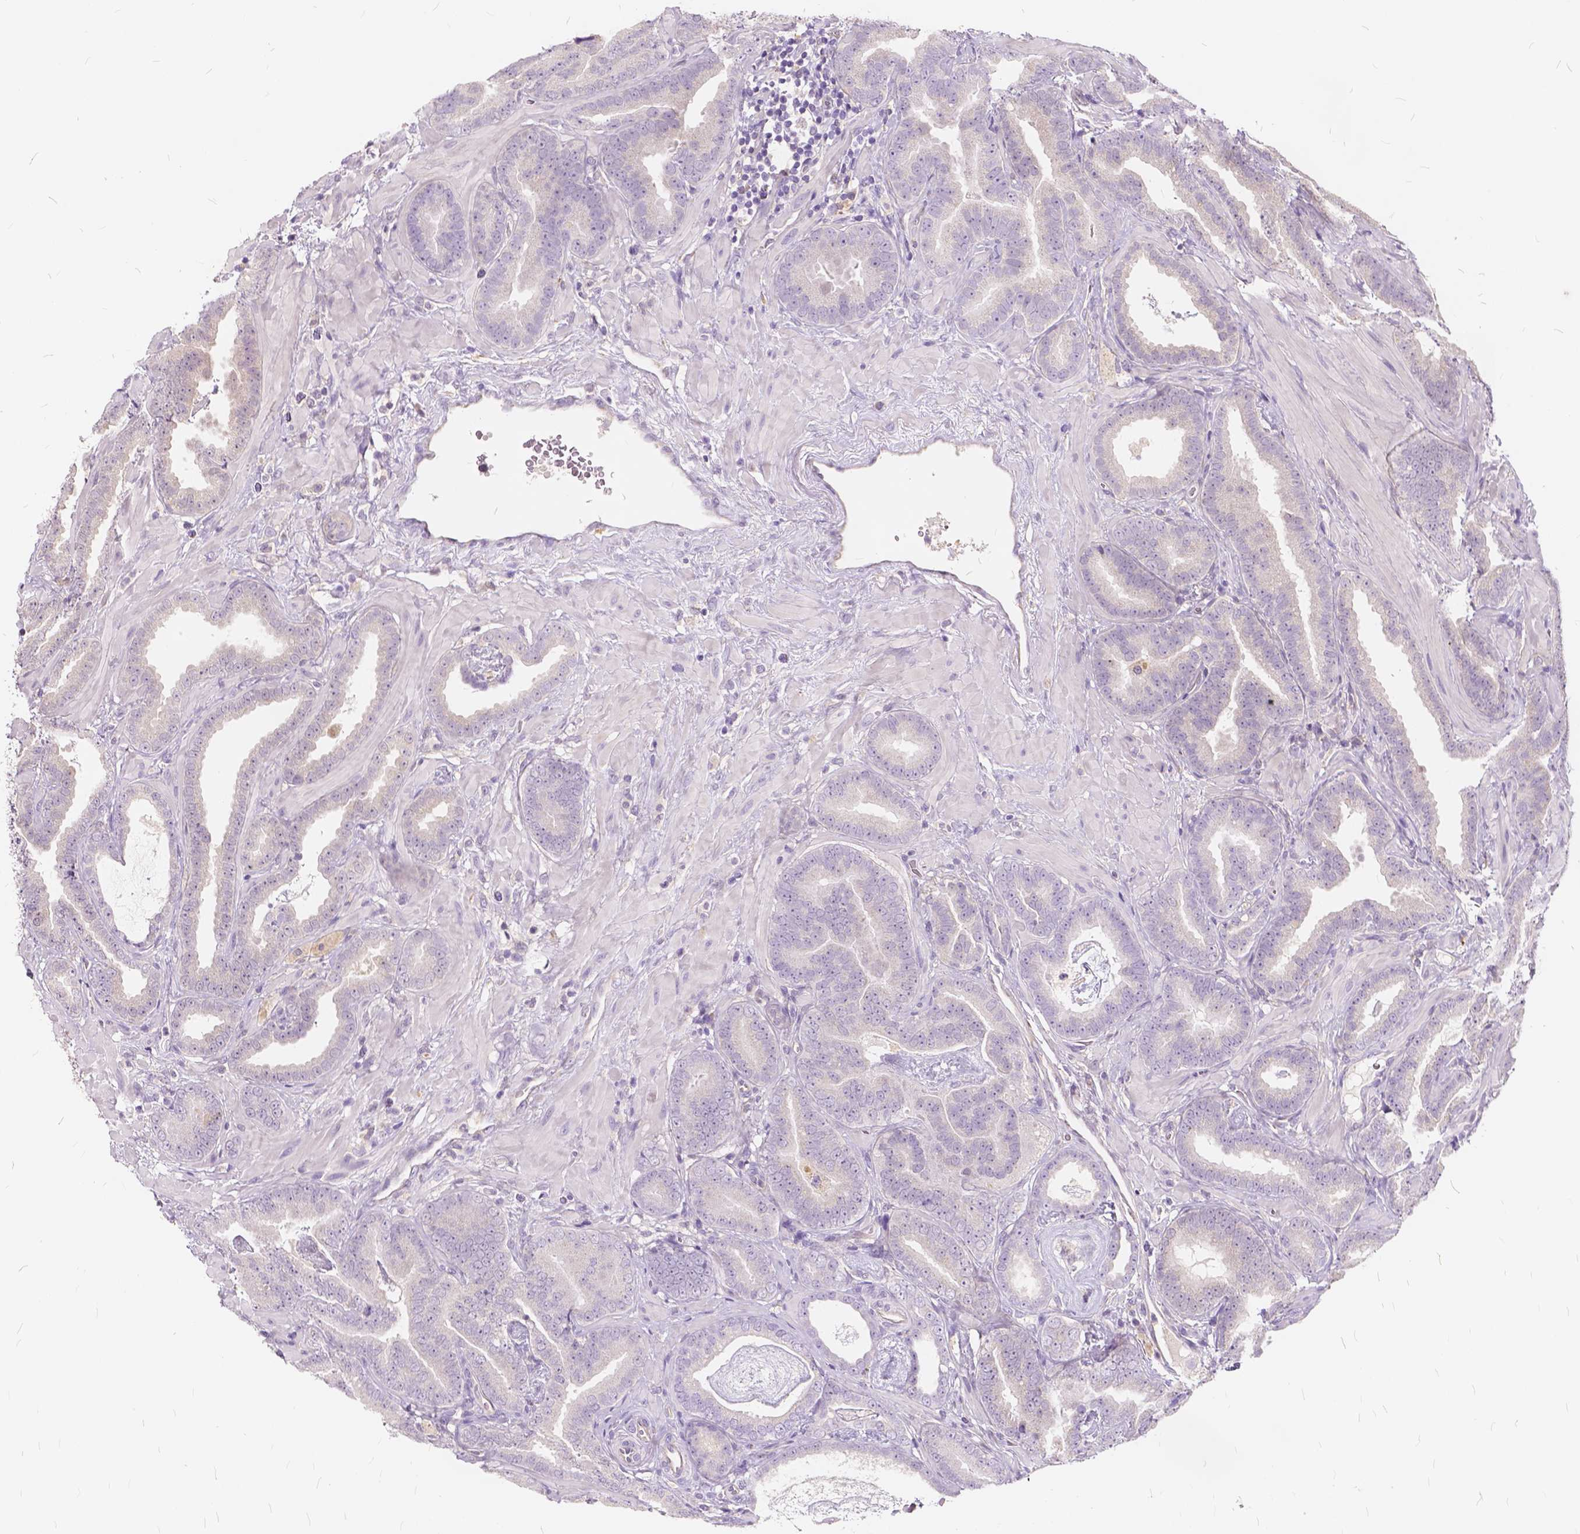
{"staining": {"intensity": "negative", "quantity": "none", "location": "none"}, "tissue": "prostate cancer", "cell_type": "Tumor cells", "image_type": "cancer", "snomed": [{"axis": "morphology", "description": "Adenocarcinoma, Low grade"}, {"axis": "topography", "description": "Prostate"}], "caption": "Human prostate cancer stained for a protein using immunohistochemistry (IHC) displays no expression in tumor cells.", "gene": "KIAA0513", "patient": {"sex": "male", "age": 63}}